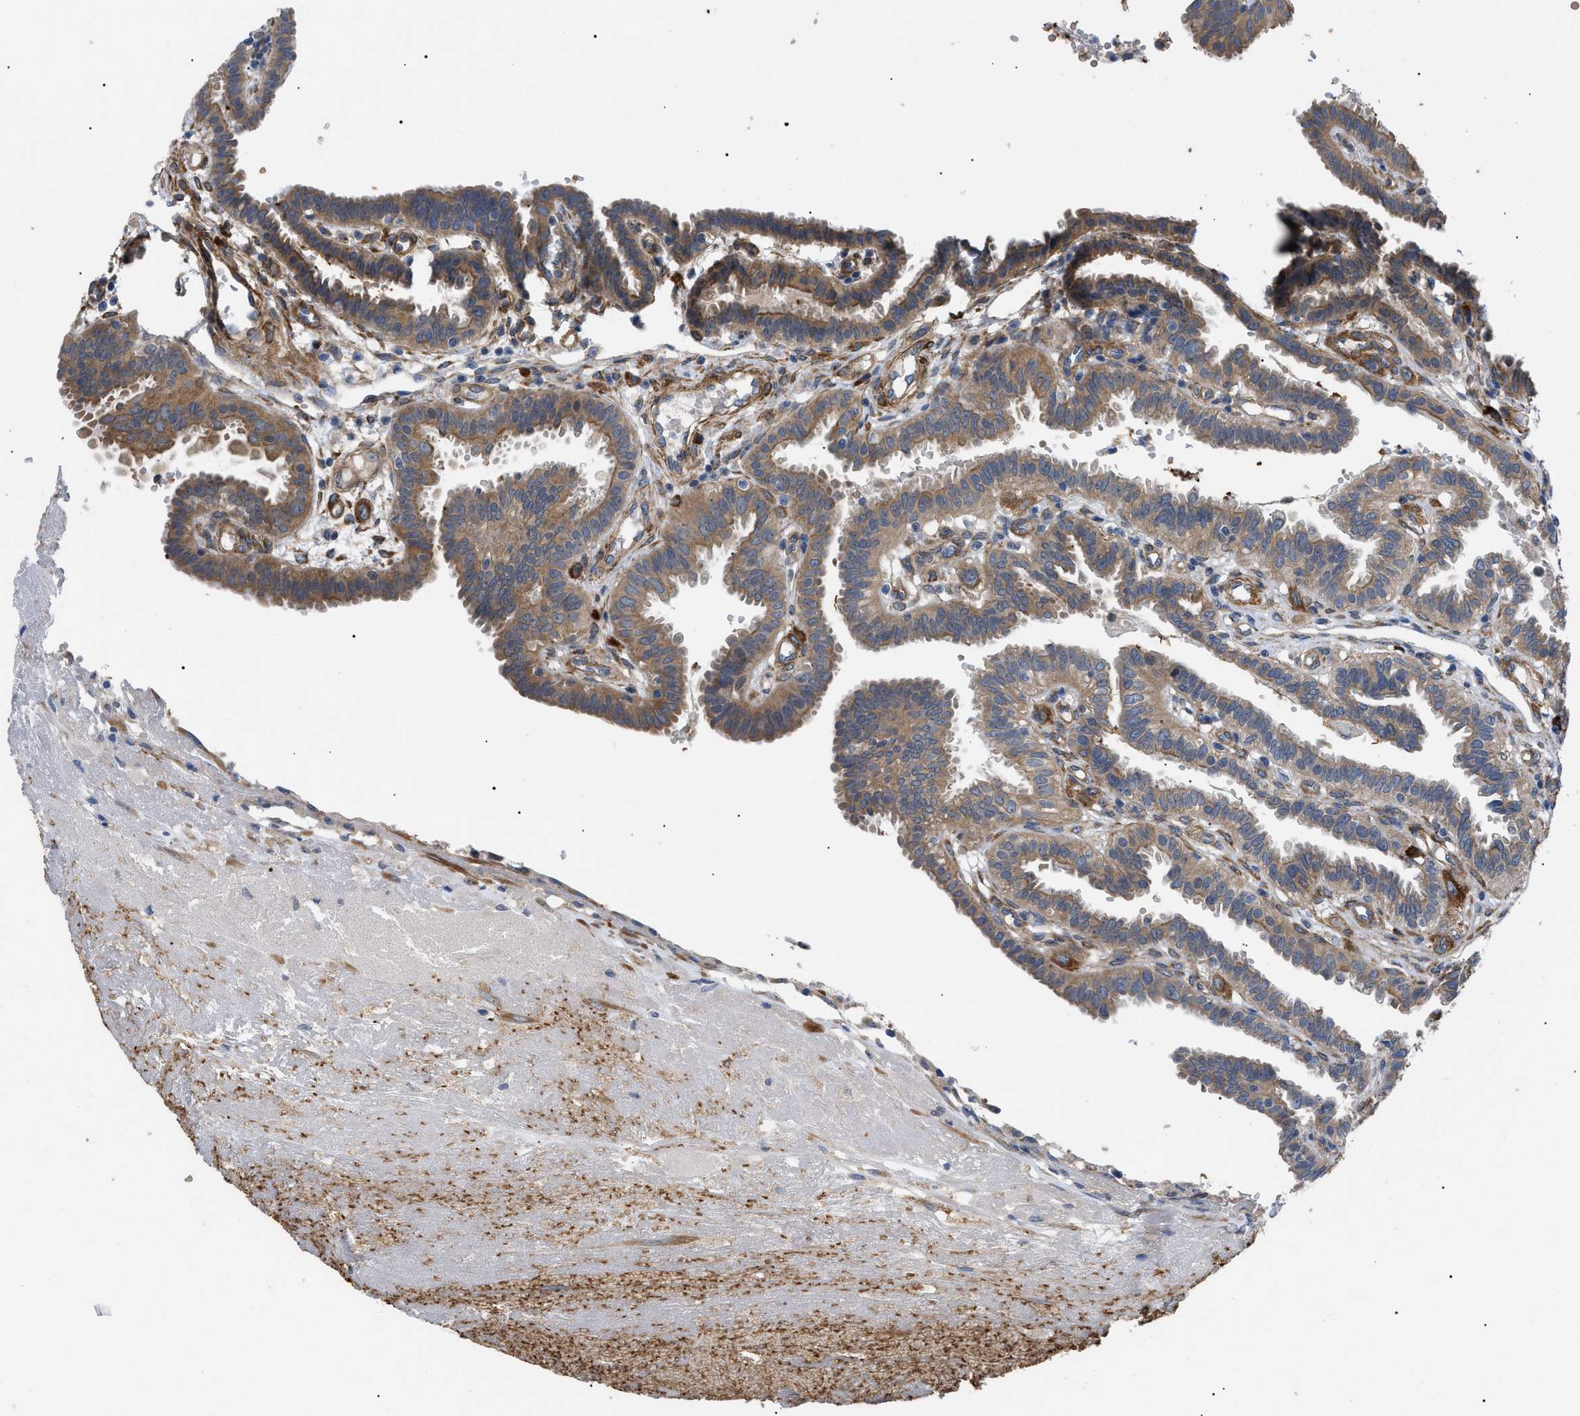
{"staining": {"intensity": "moderate", "quantity": ">75%", "location": "cytoplasmic/membranous"}, "tissue": "fallopian tube", "cell_type": "Glandular cells", "image_type": "normal", "snomed": [{"axis": "morphology", "description": "Normal tissue, NOS"}, {"axis": "topography", "description": "Fallopian tube"}, {"axis": "topography", "description": "Placenta"}], "caption": "An immunohistochemistry (IHC) image of benign tissue is shown. Protein staining in brown labels moderate cytoplasmic/membranous positivity in fallopian tube within glandular cells.", "gene": "MYO10", "patient": {"sex": "female", "age": 34}}